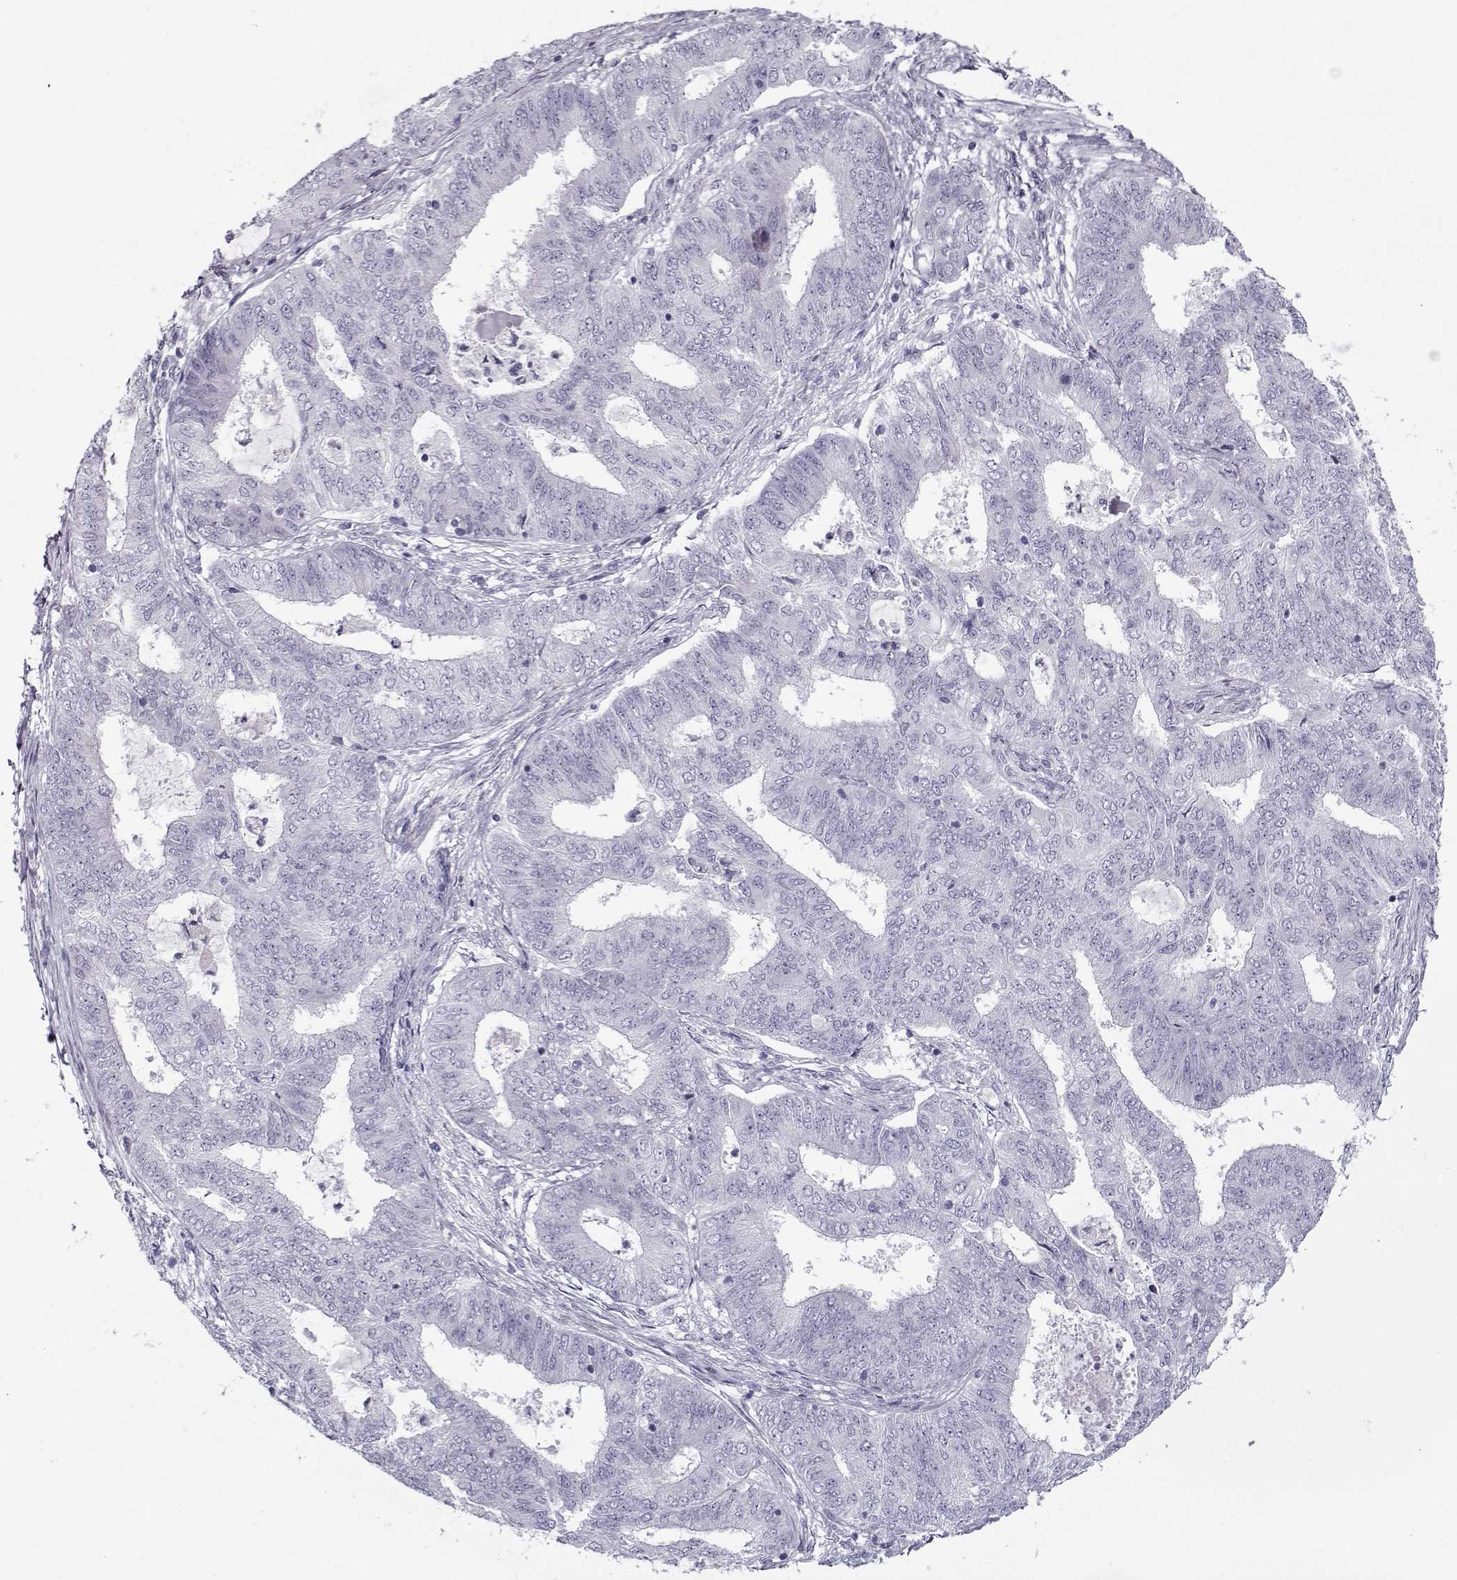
{"staining": {"intensity": "negative", "quantity": "none", "location": "none"}, "tissue": "endometrial cancer", "cell_type": "Tumor cells", "image_type": "cancer", "snomed": [{"axis": "morphology", "description": "Adenocarcinoma, NOS"}, {"axis": "topography", "description": "Endometrium"}], "caption": "Micrograph shows no significant protein expression in tumor cells of endometrial cancer.", "gene": "GAGE2A", "patient": {"sex": "female", "age": 62}}